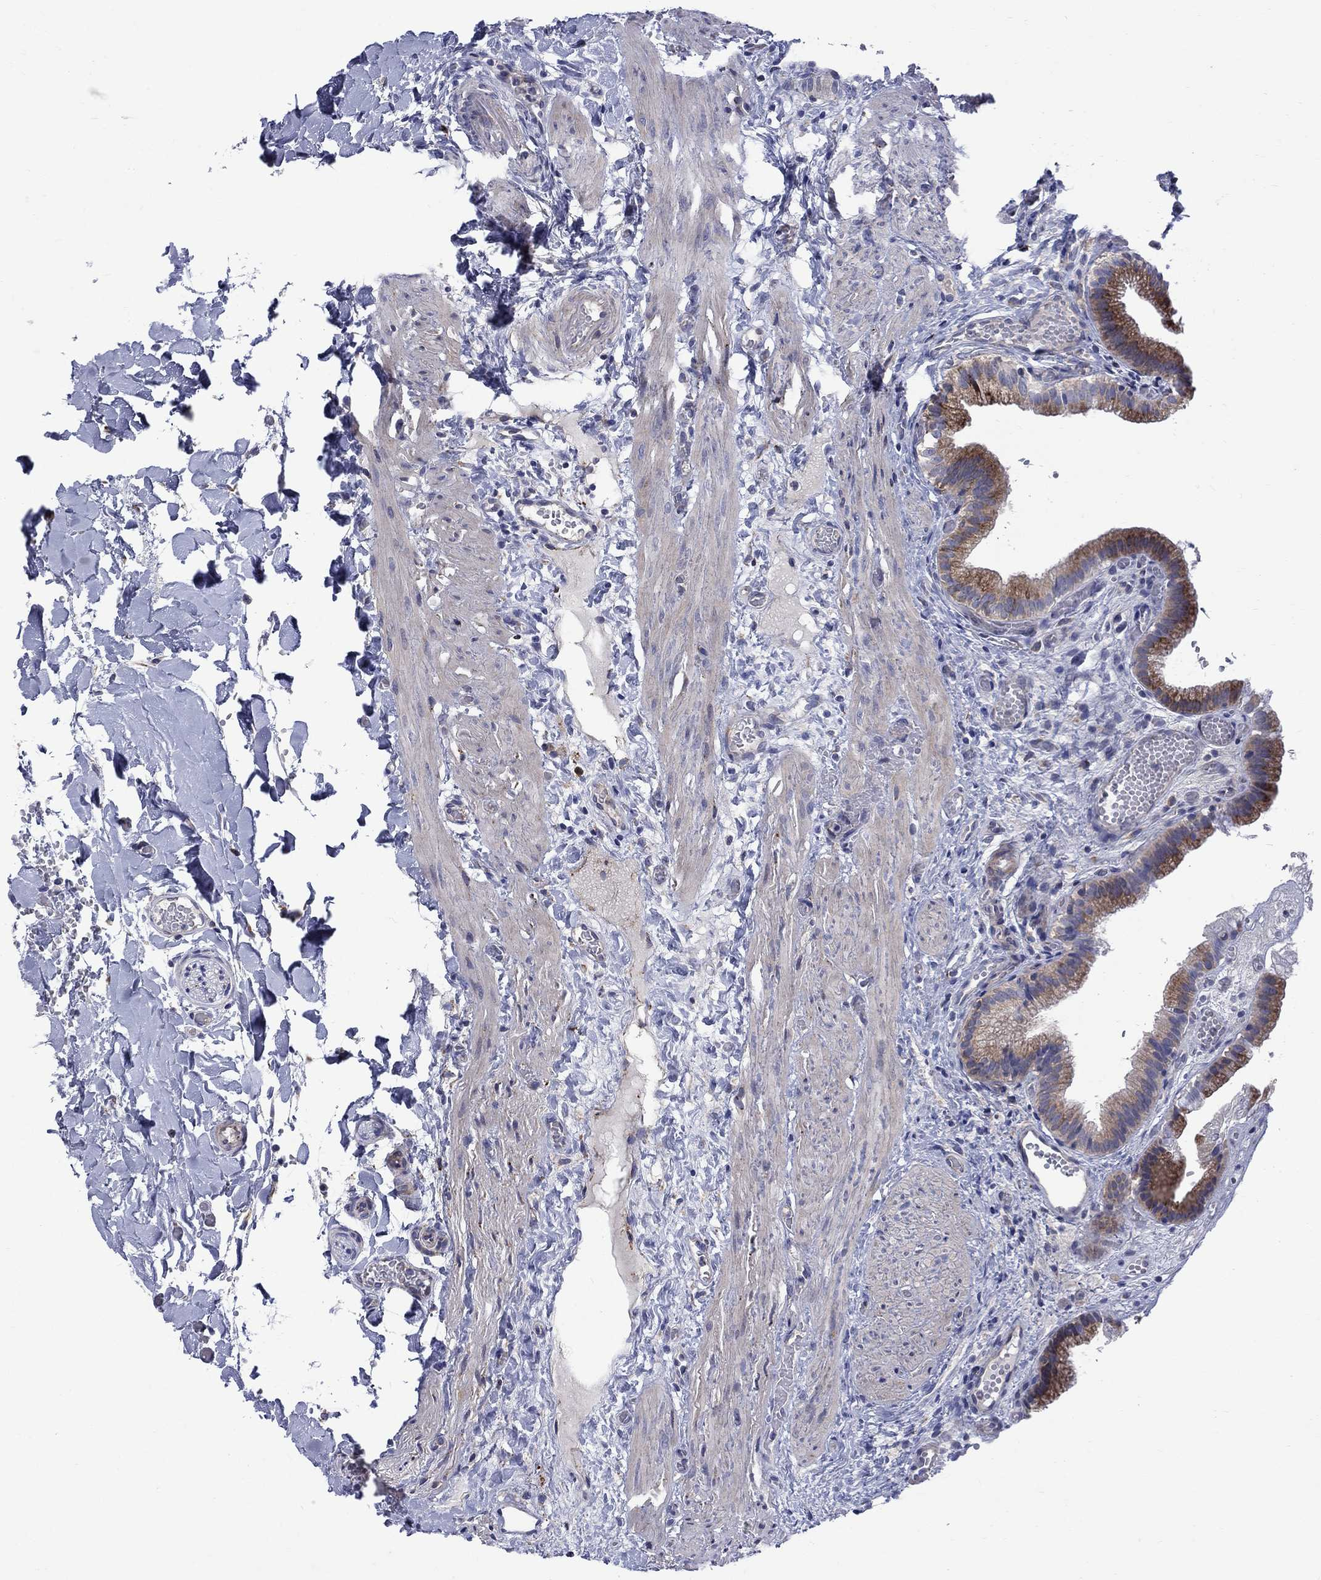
{"staining": {"intensity": "moderate", "quantity": "25%-75%", "location": "cytoplasmic/membranous"}, "tissue": "gallbladder", "cell_type": "Glandular cells", "image_type": "normal", "snomed": [{"axis": "morphology", "description": "Normal tissue, NOS"}, {"axis": "topography", "description": "Gallbladder"}], "caption": "Gallbladder stained with DAB (3,3'-diaminobenzidine) immunohistochemistry (IHC) exhibits medium levels of moderate cytoplasmic/membranous positivity in about 25%-75% of glandular cells.", "gene": "ASNS", "patient": {"sex": "female", "age": 24}}